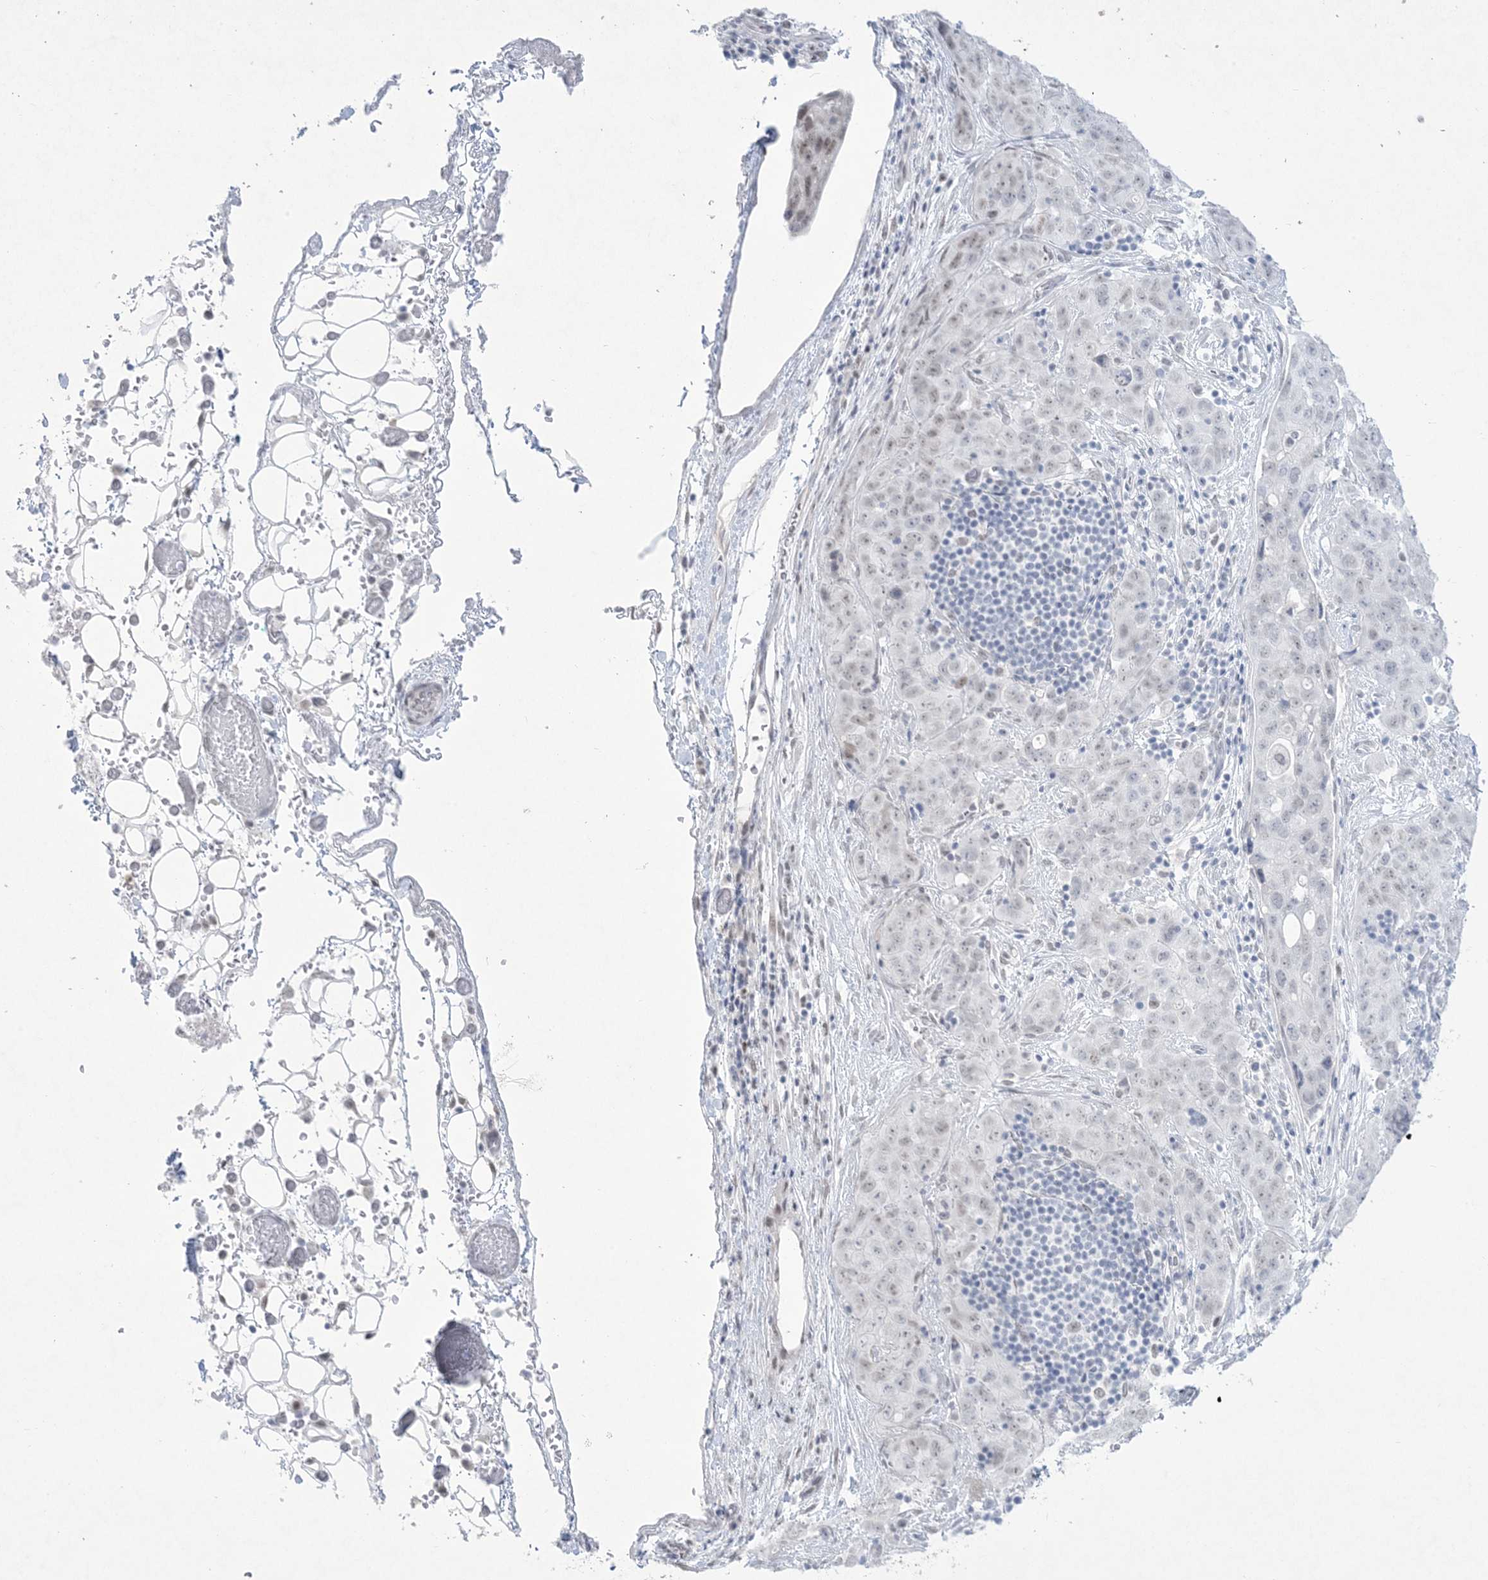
{"staining": {"intensity": "weak", "quantity": "<25%", "location": "nuclear"}, "tissue": "stomach cancer", "cell_type": "Tumor cells", "image_type": "cancer", "snomed": [{"axis": "morphology", "description": "Normal tissue, NOS"}, {"axis": "morphology", "description": "Adenocarcinoma, NOS"}, {"axis": "topography", "description": "Lymph node"}, {"axis": "topography", "description": "Stomach"}], "caption": "There is no significant staining in tumor cells of adenocarcinoma (stomach).", "gene": "HOMEZ", "patient": {"sex": "male", "age": 48}}